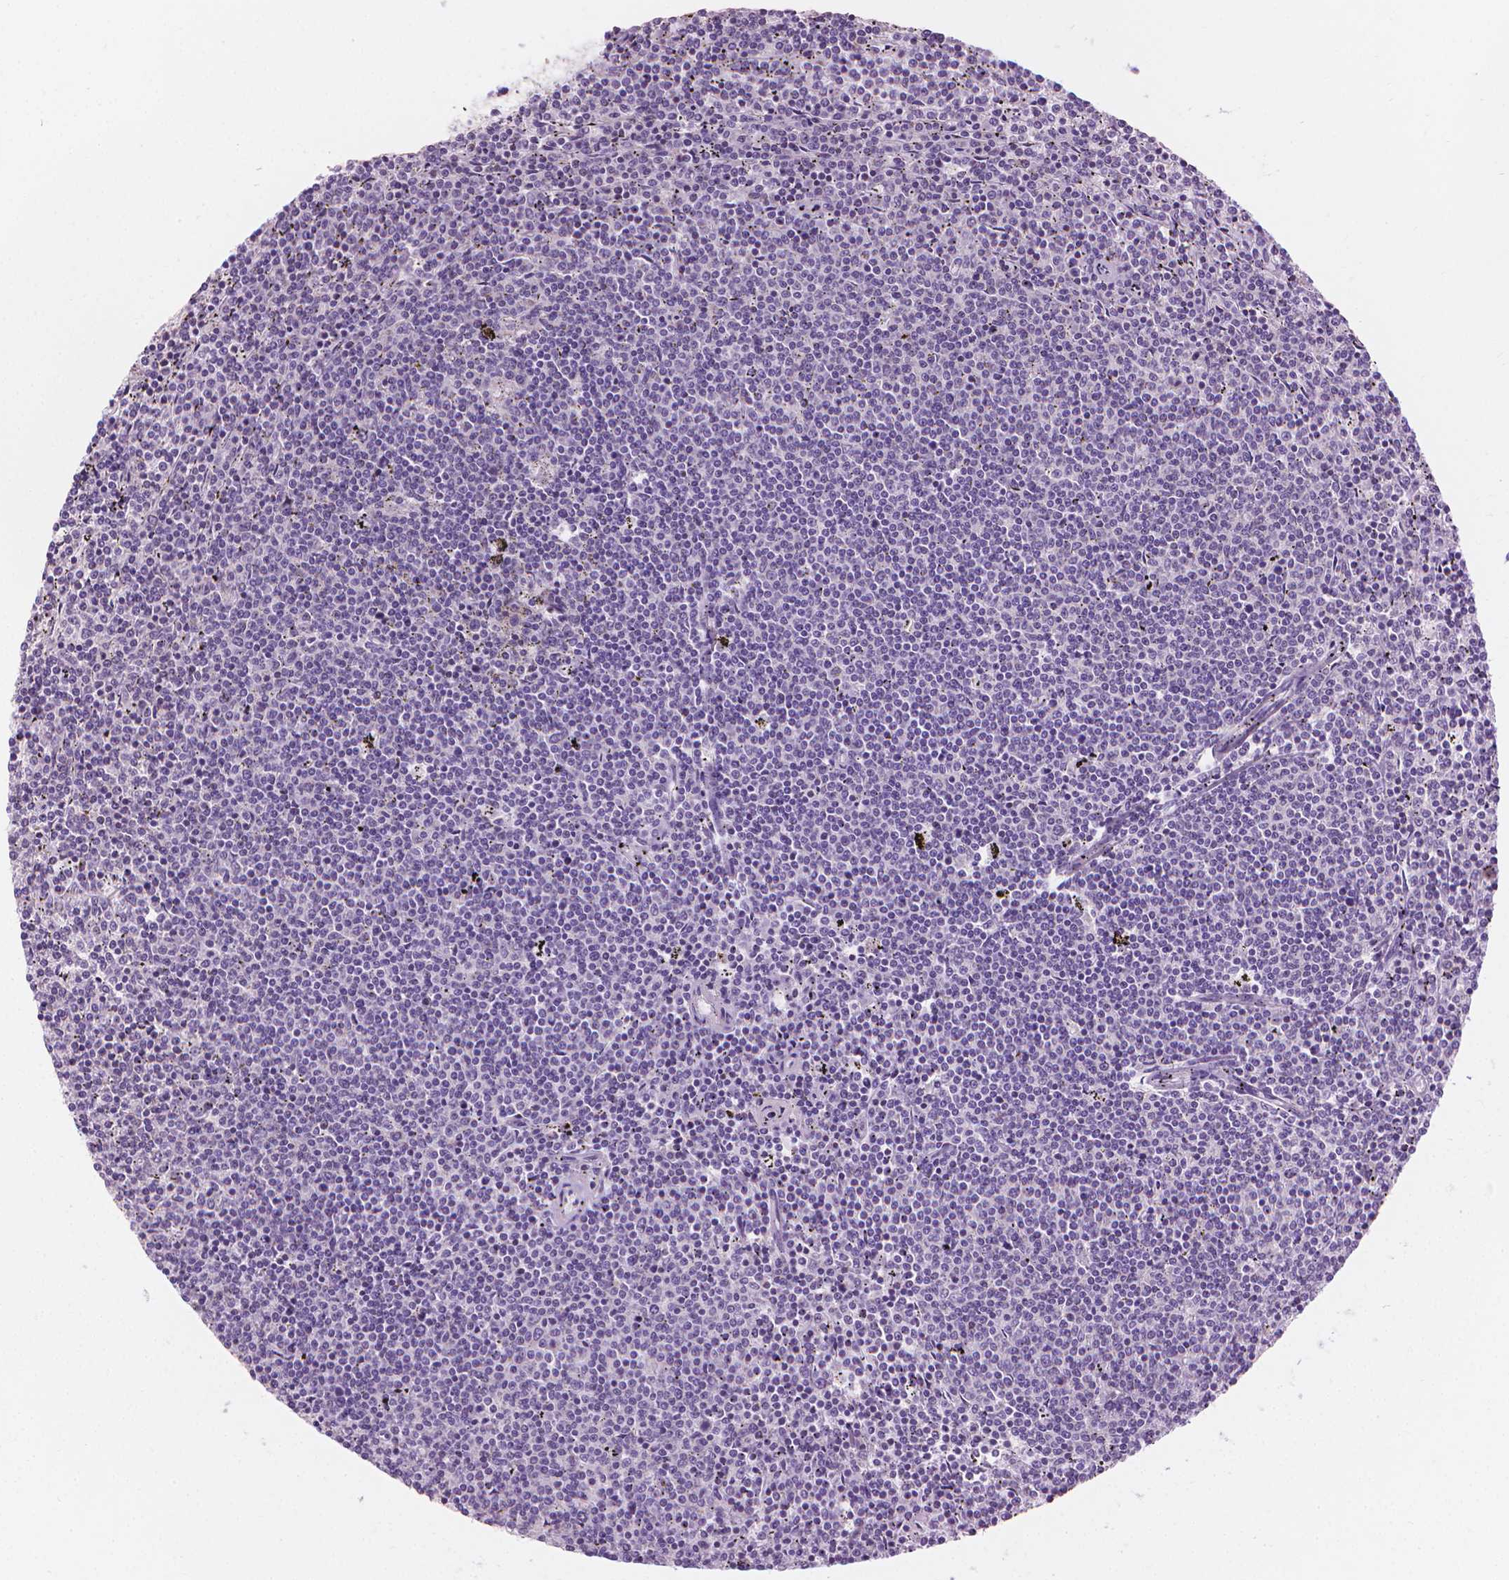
{"staining": {"intensity": "negative", "quantity": "none", "location": "none"}, "tissue": "lymphoma", "cell_type": "Tumor cells", "image_type": "cancer", "snomed": [{"axis": "morphology", "description": "Malignant lymphoma, non-Hodgkin's type, Low grade"}, {"axis": "topography", "description": "Spleen"}], "caption": "Malignant lymphoma, non-Hodgkin's type (low-grade) was stained to show a protein in brown. There is no significant staining in tumor cells.", "gene": "CFAP126", "patient": {"sex": "female", "age": 50}}